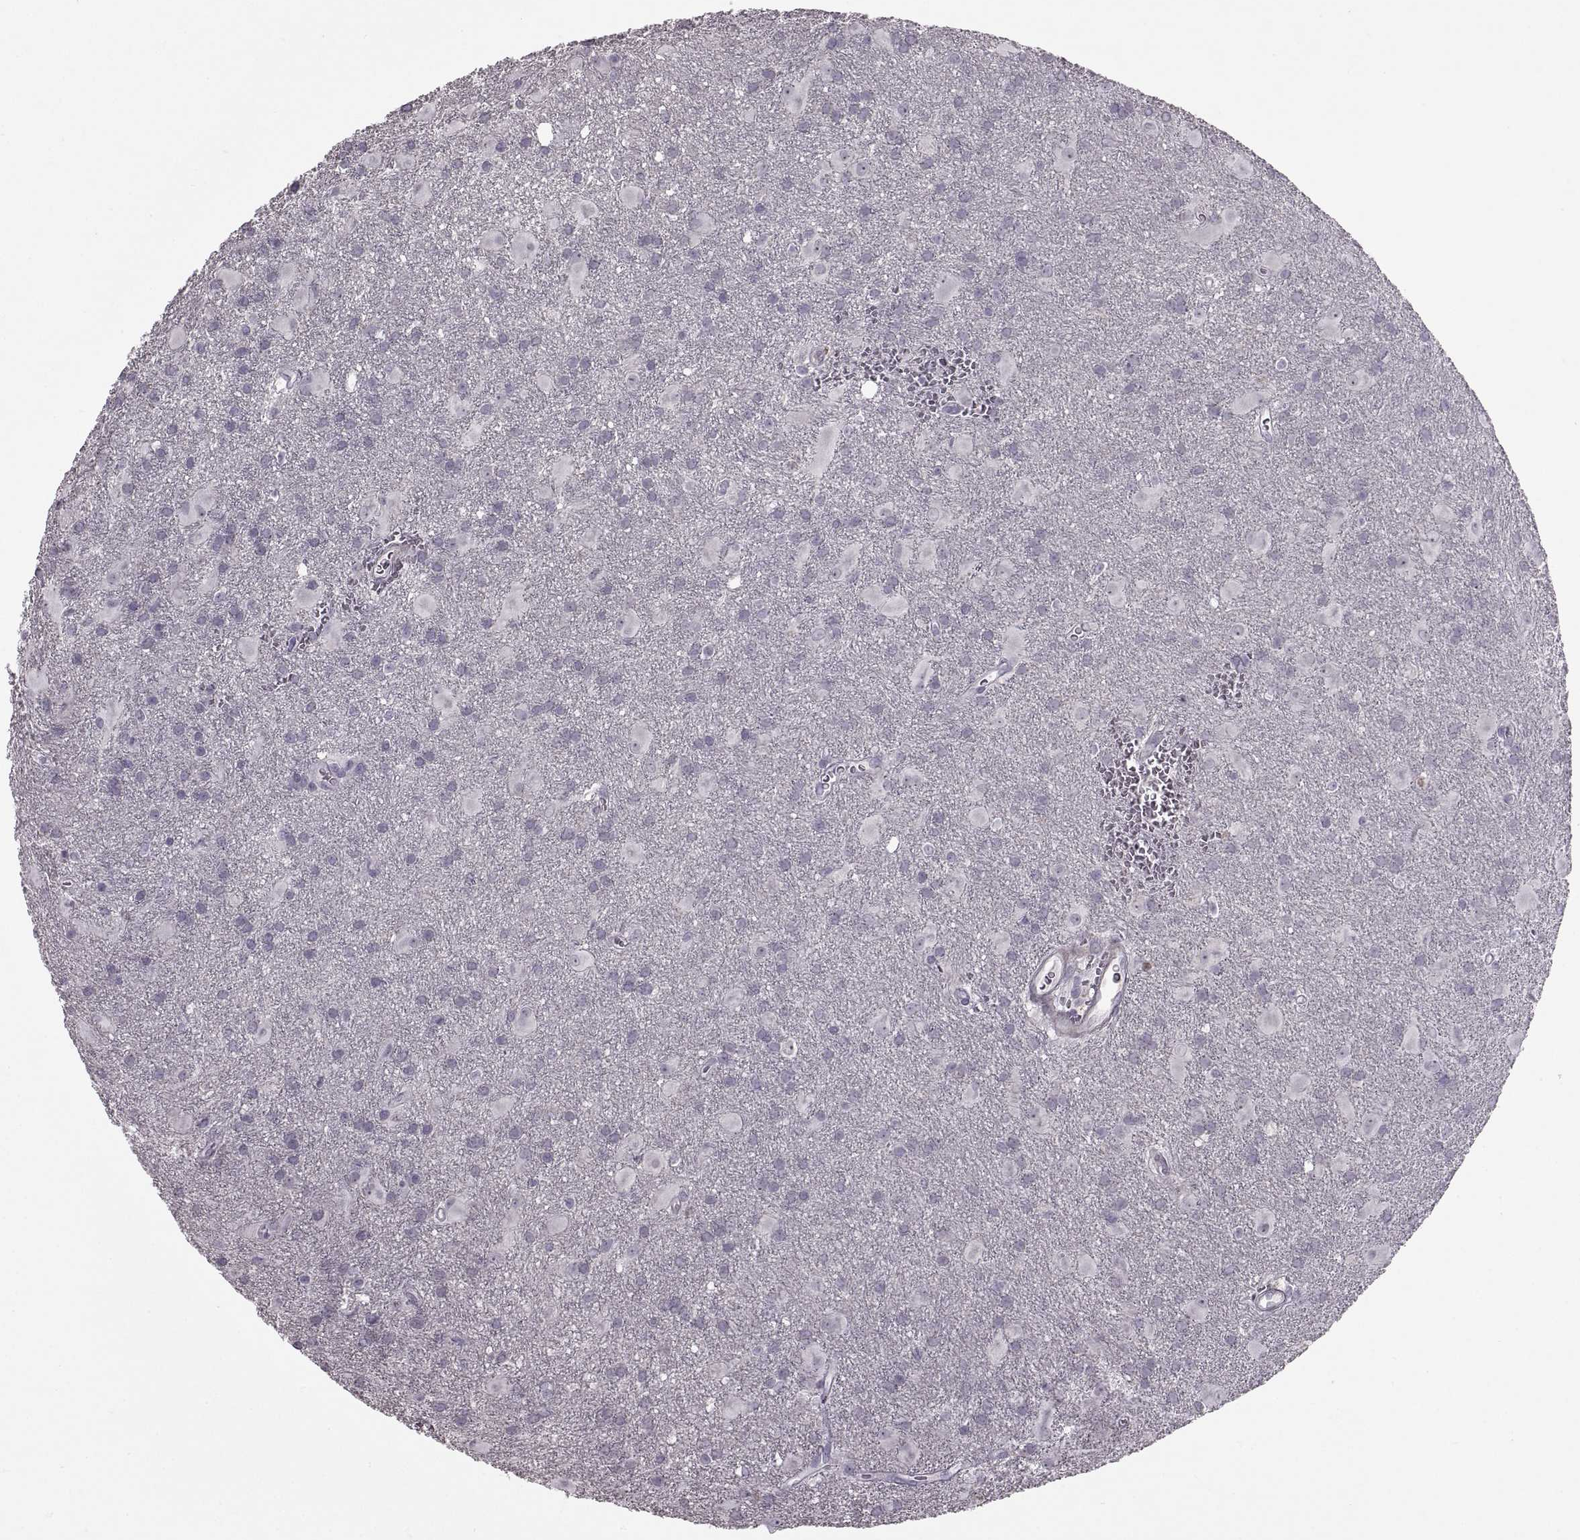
{"staining": {"intensity": "negative", "quantity": "none", "location": "none"}, "tissue": "glioma", "cell_type": "Tumor cells", "image_type": "cancer", "snomed": [{"axis": "morphology", "description": "Glioma, malignant, Low grade"}, {"axis": "topography", "description": "Brain"}], "caption": "Immunohistochemical staining of human glioma reveals no significant staining in tumor cells.", "gene": "BSPH1", "patient": {"sex": "male", "age": 58}}